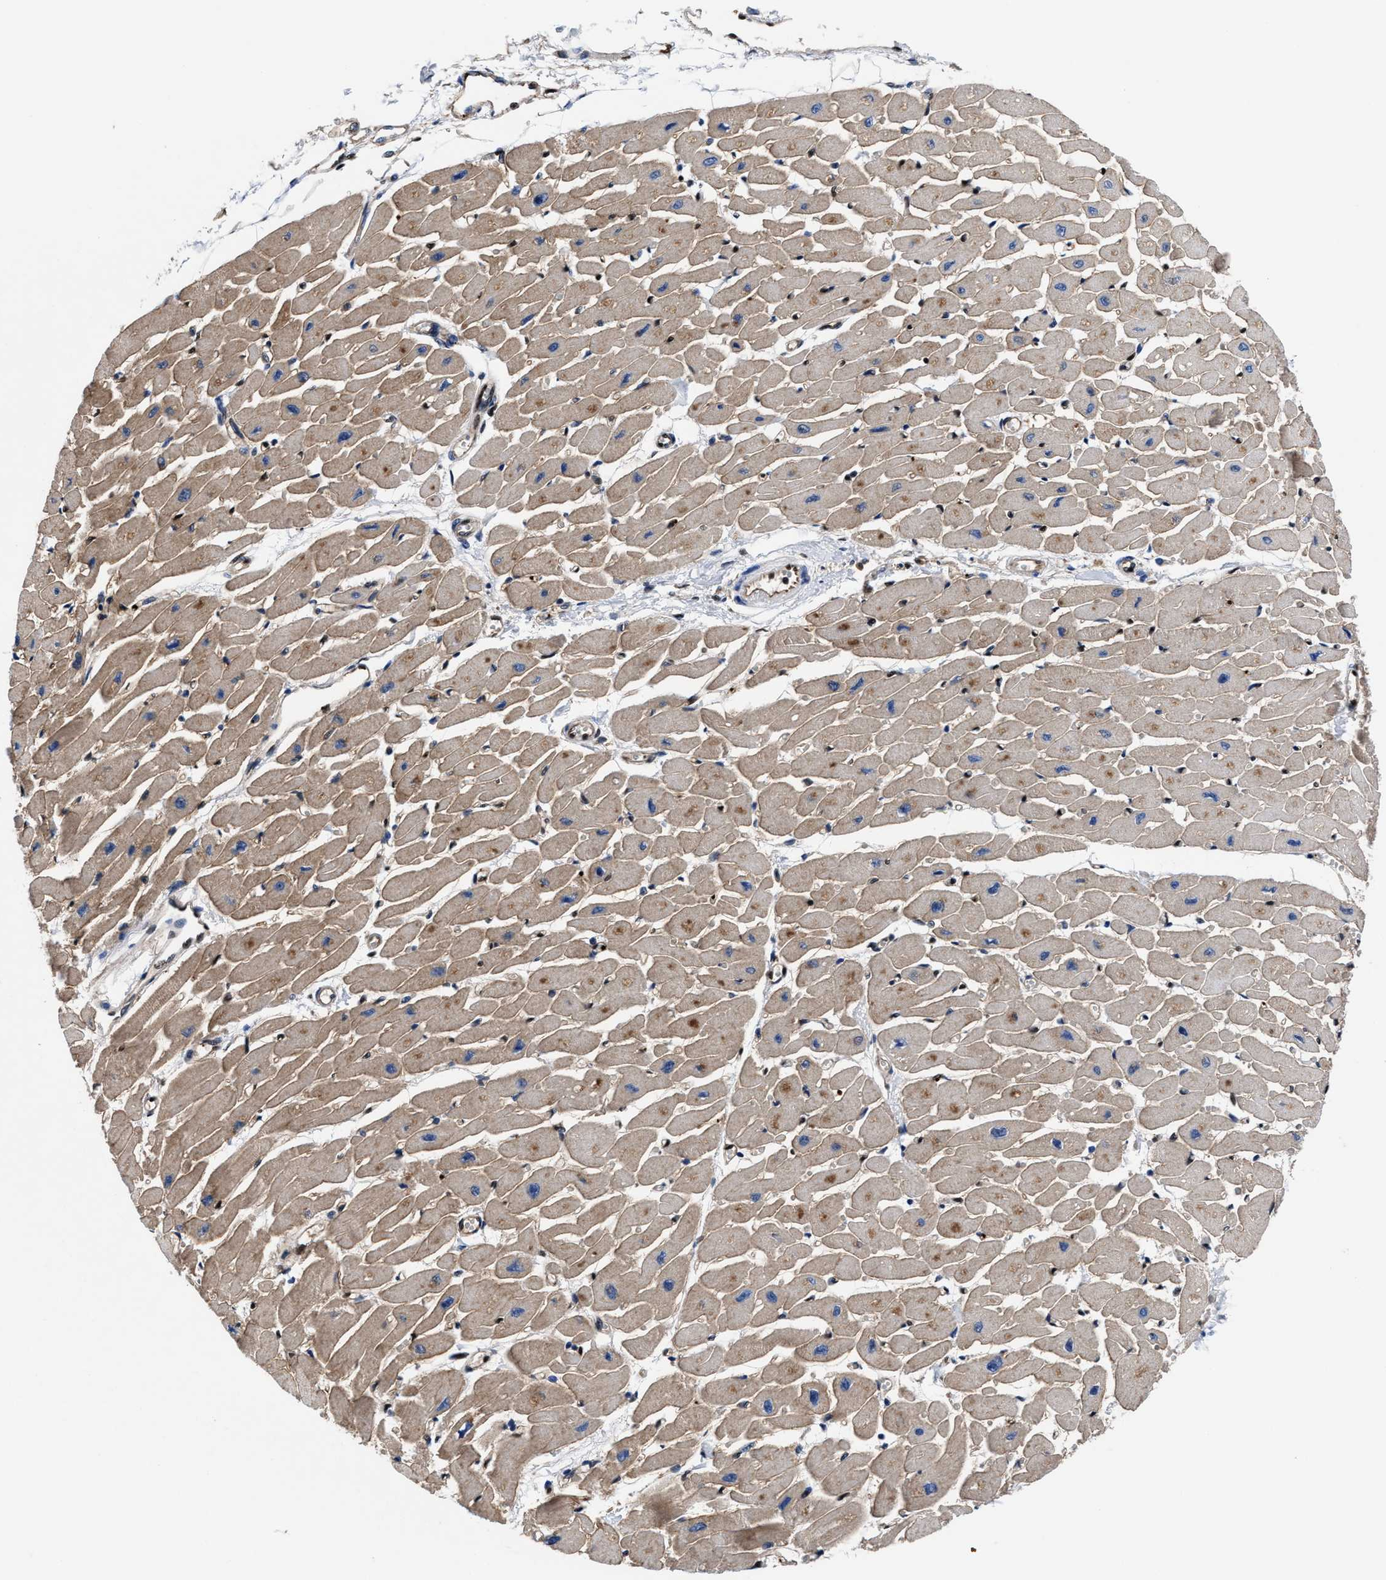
{"staining": {"intensity": "weak", "quantity": ">75%", "location": "cytoplasmic/membranous"}, "tissue": "heart muscle", "cell_type": "Cardiomyocytes", "image_type": "normal", "snomed": [{"axis": "morphology", "description": "Normal tissue, NOS"}, {"axis": "topography", "description": "Heart"}], "caption": "Immunohistochemistry (IHC) histopathology image of benign heart muscle stained for a protein (brown), which reveals low levels of weak cytoplasmic/membranous positivity in about >75% of cardiomyocytes.", "gene": "ACLY", "patient": {"sex": "female", "age": 54}}